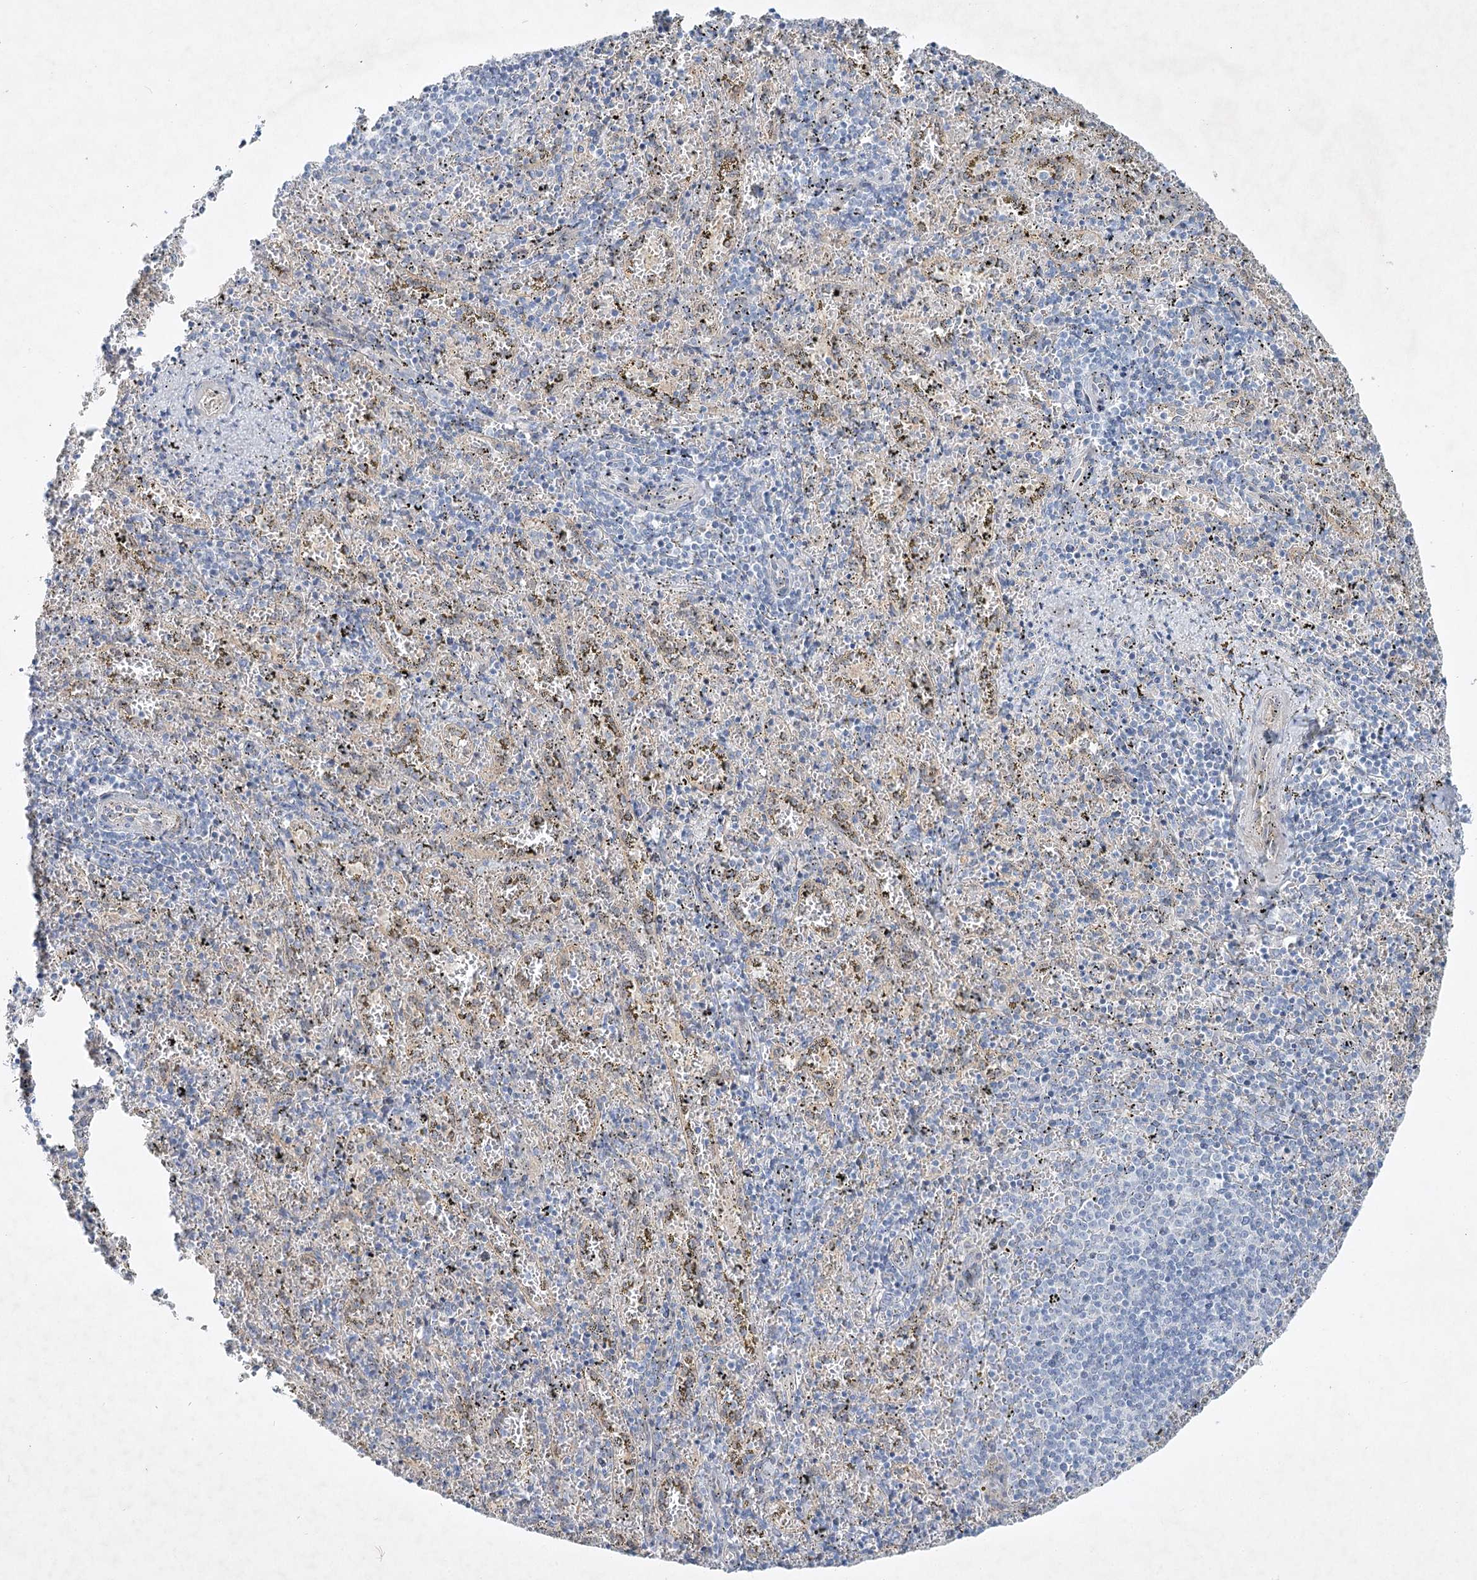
{"staining": {"intensity": "negative", "quantity": "none", "location": "none"}, "tissue": "spleen", "cell_type": "Cells in red pulp", "image_type": "normal", "snomed": [{"axis": "morphology", "description": "Normal tissue, NOS"}, {"axis": "topography", "description": "Spleen"}], "caption": "This is an immunohistochemistry micrograph of benign spleen. There is no staining in cells in red pulp.", "gene": "AAMDC", "patient": {"sex": "male", "age": 11}}